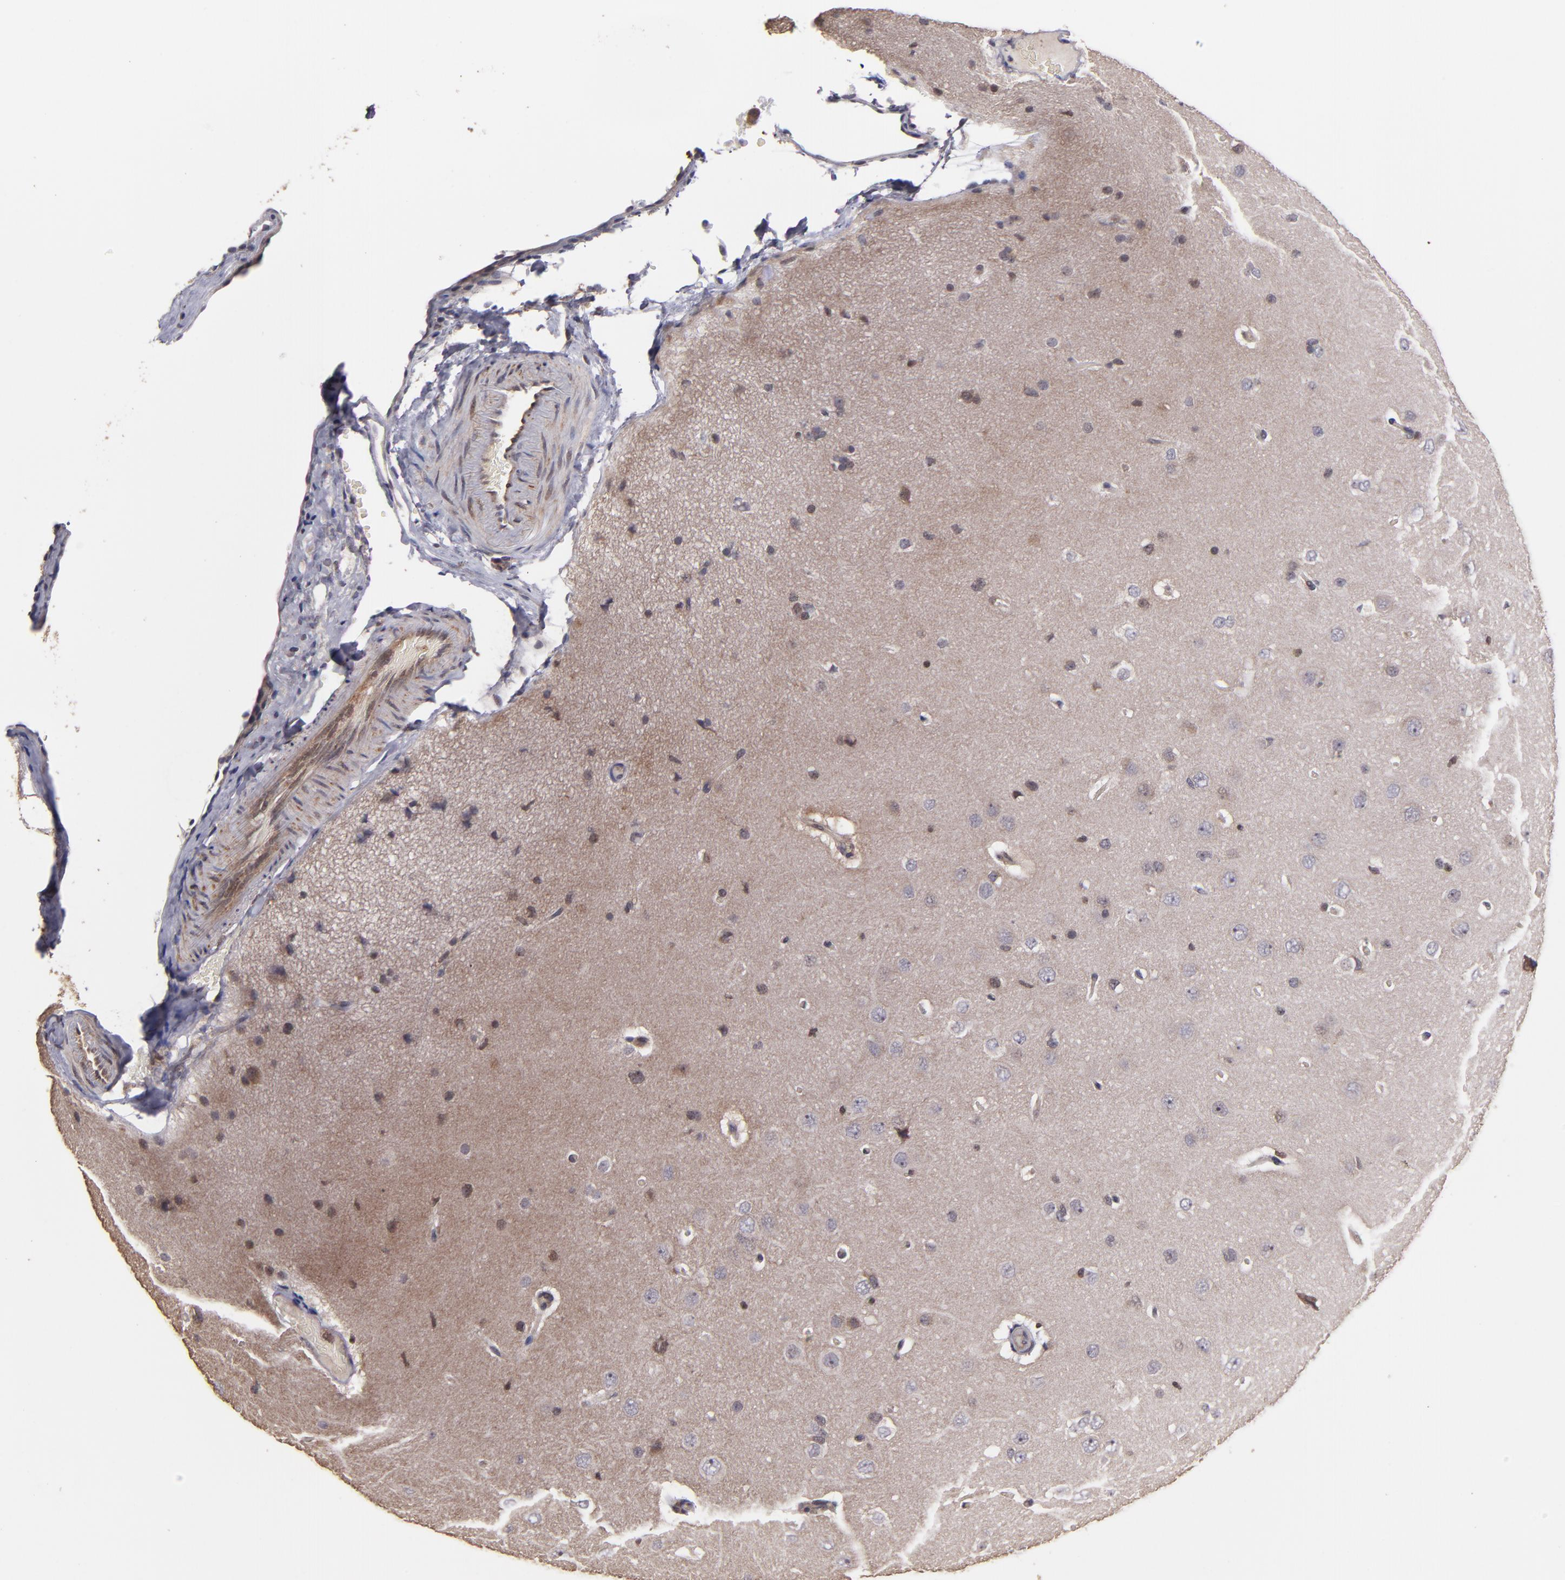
{"staining": {"intensity": "negative", "quantity": "none", "location": "none"}, "tissue": "cerebral cortex", "cell_type": "Endothelial cells", "image_type": "normal", "snomed": [{"axis": "morphology", "description": "Normal tissue, NOS"}, {"axis": "topography", "description": "Cerebral cortex"}], "caption": "IHC micrograph of unremarkable cerebral cortex stained for a protein (brown), which reveals no expression in endothelial cells.", "gene": "CASP1", "patient": {"sex": "female", "age": 45}}